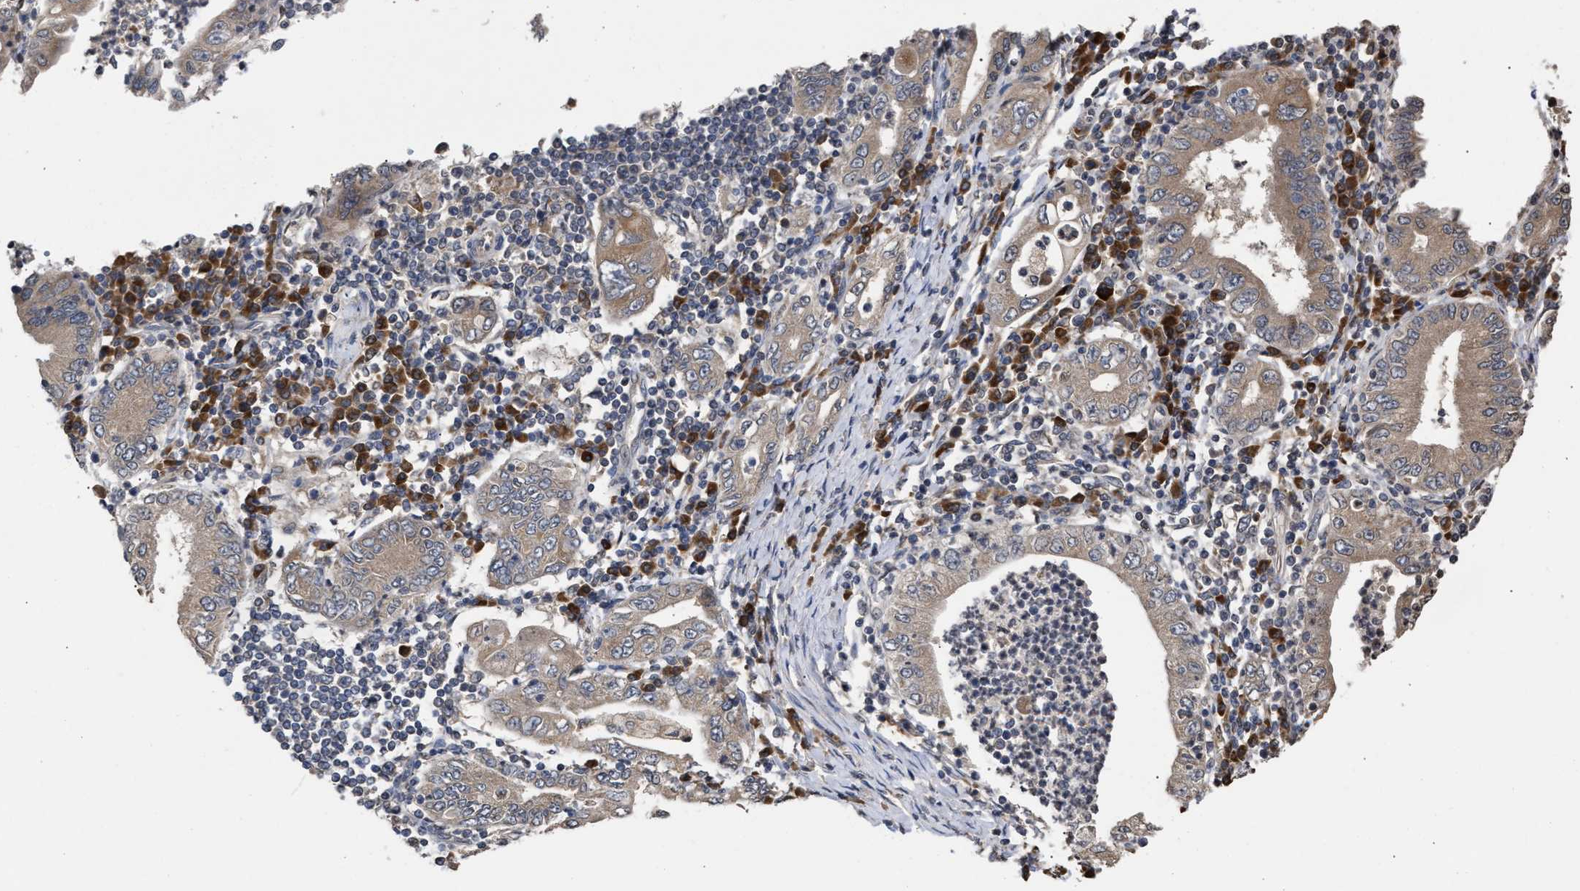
{"staining": {"intensity": "moderate", "quantity": ">75%", "location": "cytoplasmic/membranous"}, "tissue": "stomach cancer", "cell_type": "Tumor cells", "image_type": "cancer", "snomed": [{"axis": "morphology", "description": "Normal tissue, NOS"}, {"axis": "morphology", "description": "Adenocarcinoma, NOS"}, {"axis": "topography", "description": "Esophagus"}, {"axis": "topography", "description": "Stomach, upper"}, {"axis": "topography", "description": "Peripheral nerve tissue"}], "caption": "An immunohistochemistry (IHC) histopathology image of neoplastic tissue is shown. Protein staining in brown highlights moderate cytoplasmic/membranous positivity in stomach cancer within tumor cells.", "gene": "SAR1A", "patient": {"sex": "male", "age": 62}}